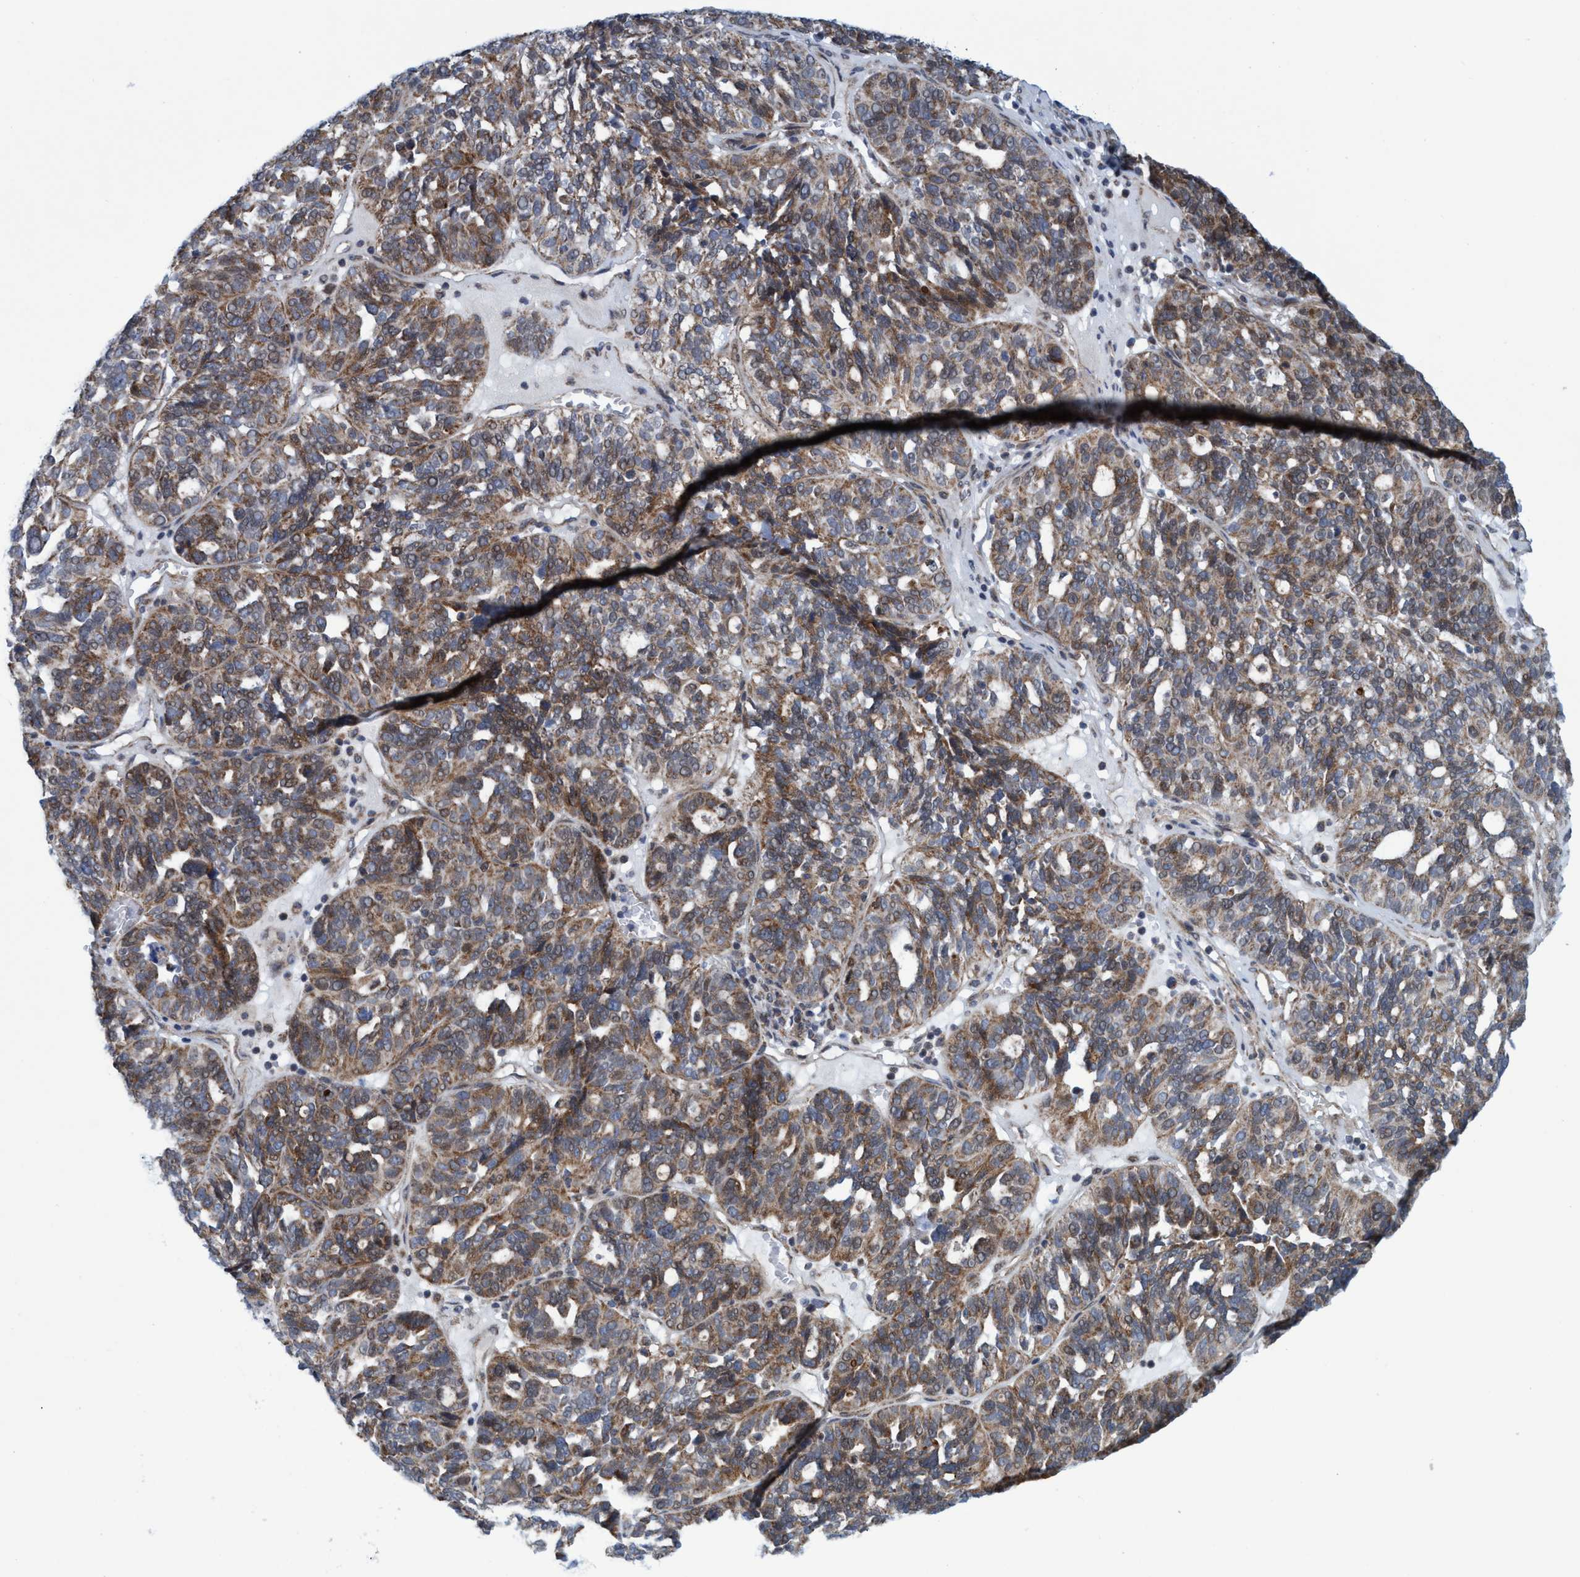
{"staining": {"intensity": "moderate", "quantity": ">75%", "location": "cytoplasmic/membranous"}, "tissue": "ovarian cancer", "cell_type": "Tumor cells", "image_type": "cancer", "snomed": [{"axis": "morphology", "description": "Cystadenocarcinoma, serous, NOS"}, {"axis": "topography", "description": "Ovary"}], "caption": "Immunohistochemical staining of ovarian serous cystadenocarcinoma shows medium levels of moderate cytoplasmic/membranous expression in about >75% of tumor cells. (Brightfield microscopy of DAB IHC at high magnification).", "gene": "POLR1F", "patient": {"sex": "female", "age": 59}}